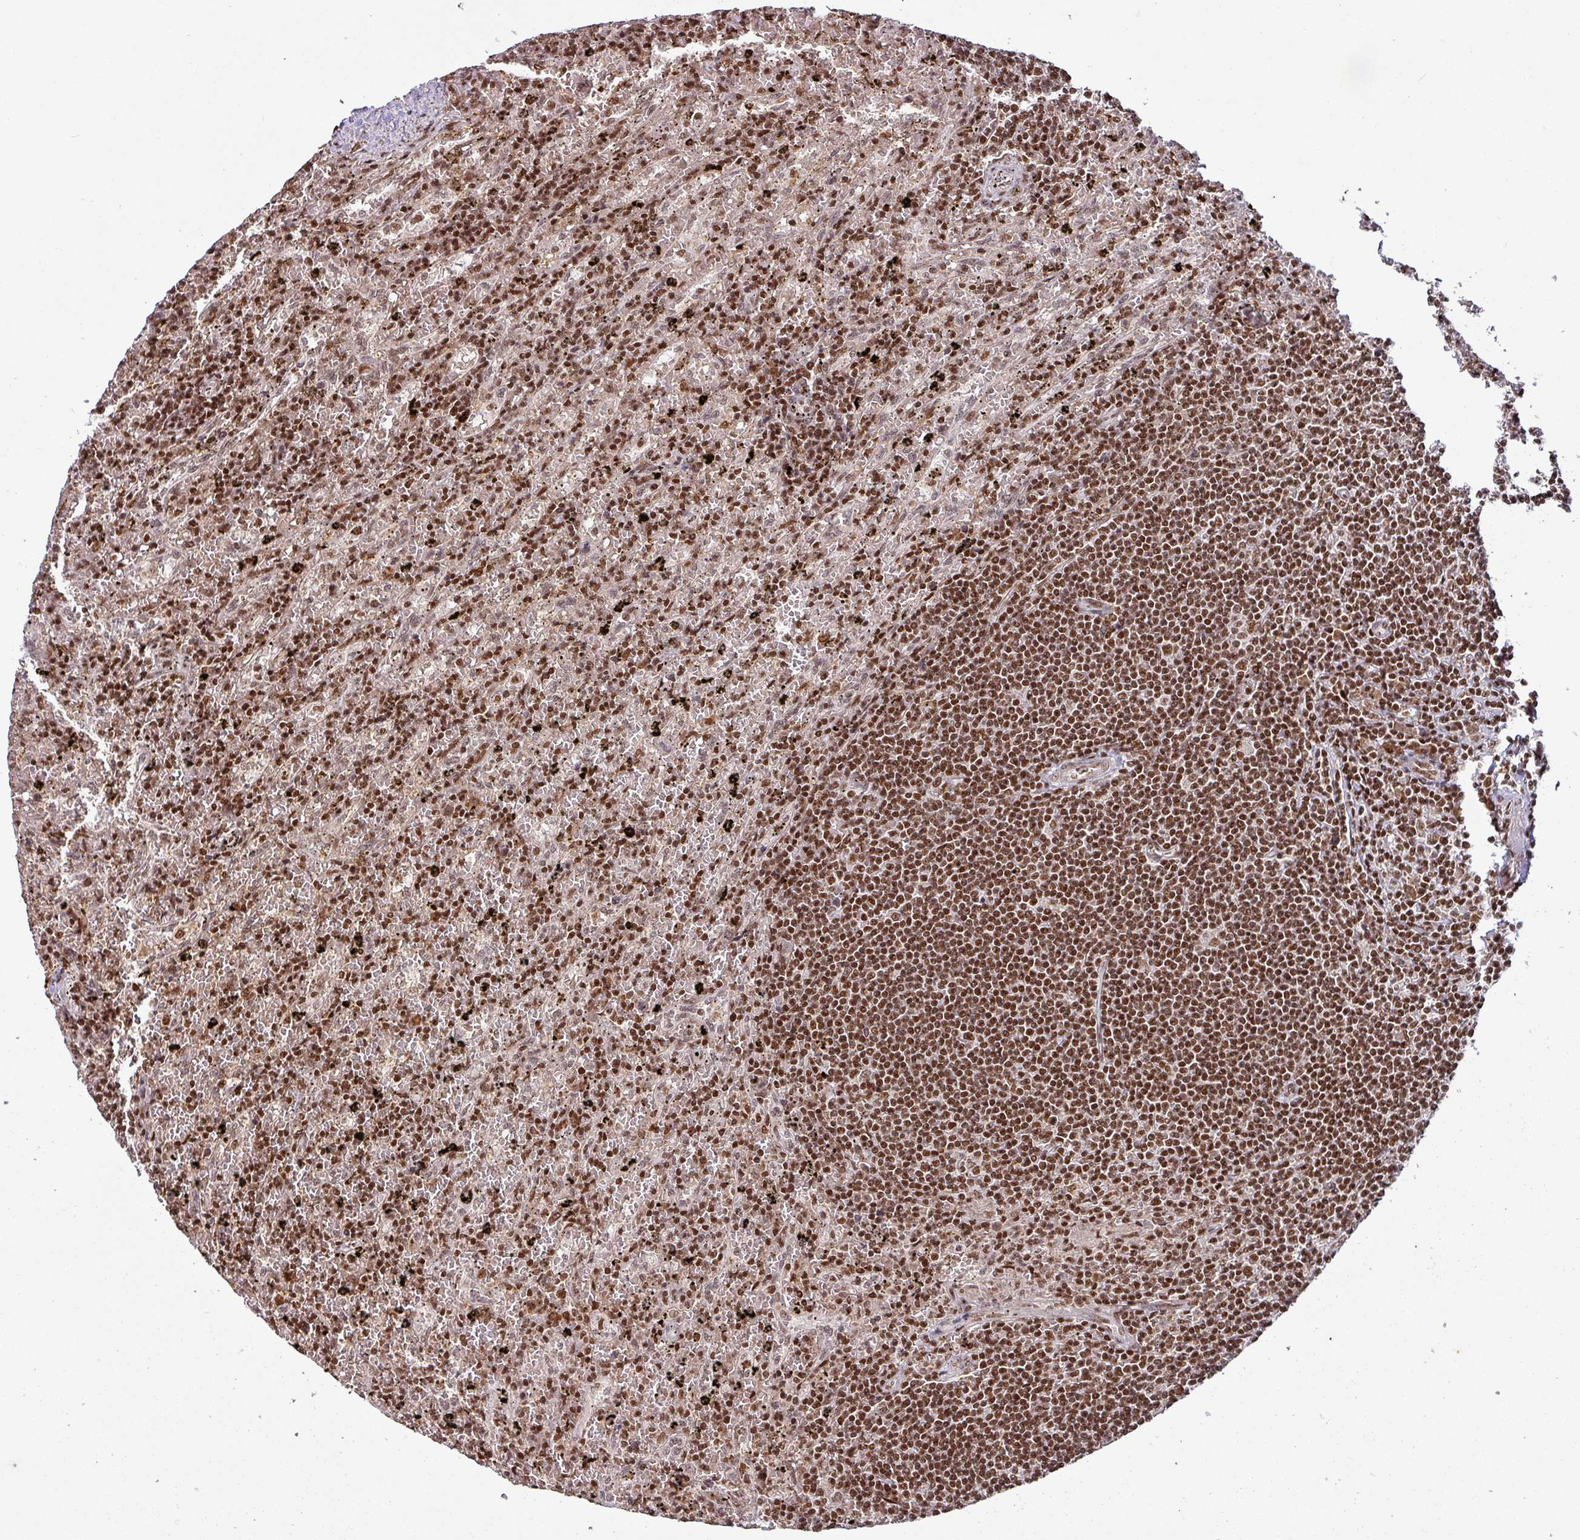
{"staining": {"intensity": "strong", "quantity": ">75%", "location": "nuclear"}, "tissue": "lymphoma", "cell_type": "Tumor cells", "image_type": "cancer", "snomed": [{"axis": "morphology", "description": "Malignant lymphoma, non-Hodgkin's type, Low grade"}, {"axis": "topography", "description": "Spleen"}], "caption": "Low-grade malignant lymphoma, non-Hodgkin's type stained with a brown dye displays strong nuclear positive positivity in approximately >75% of tumor cells.", "gene": "PHF23", "patient": {"sex": "male", "age": 76}}